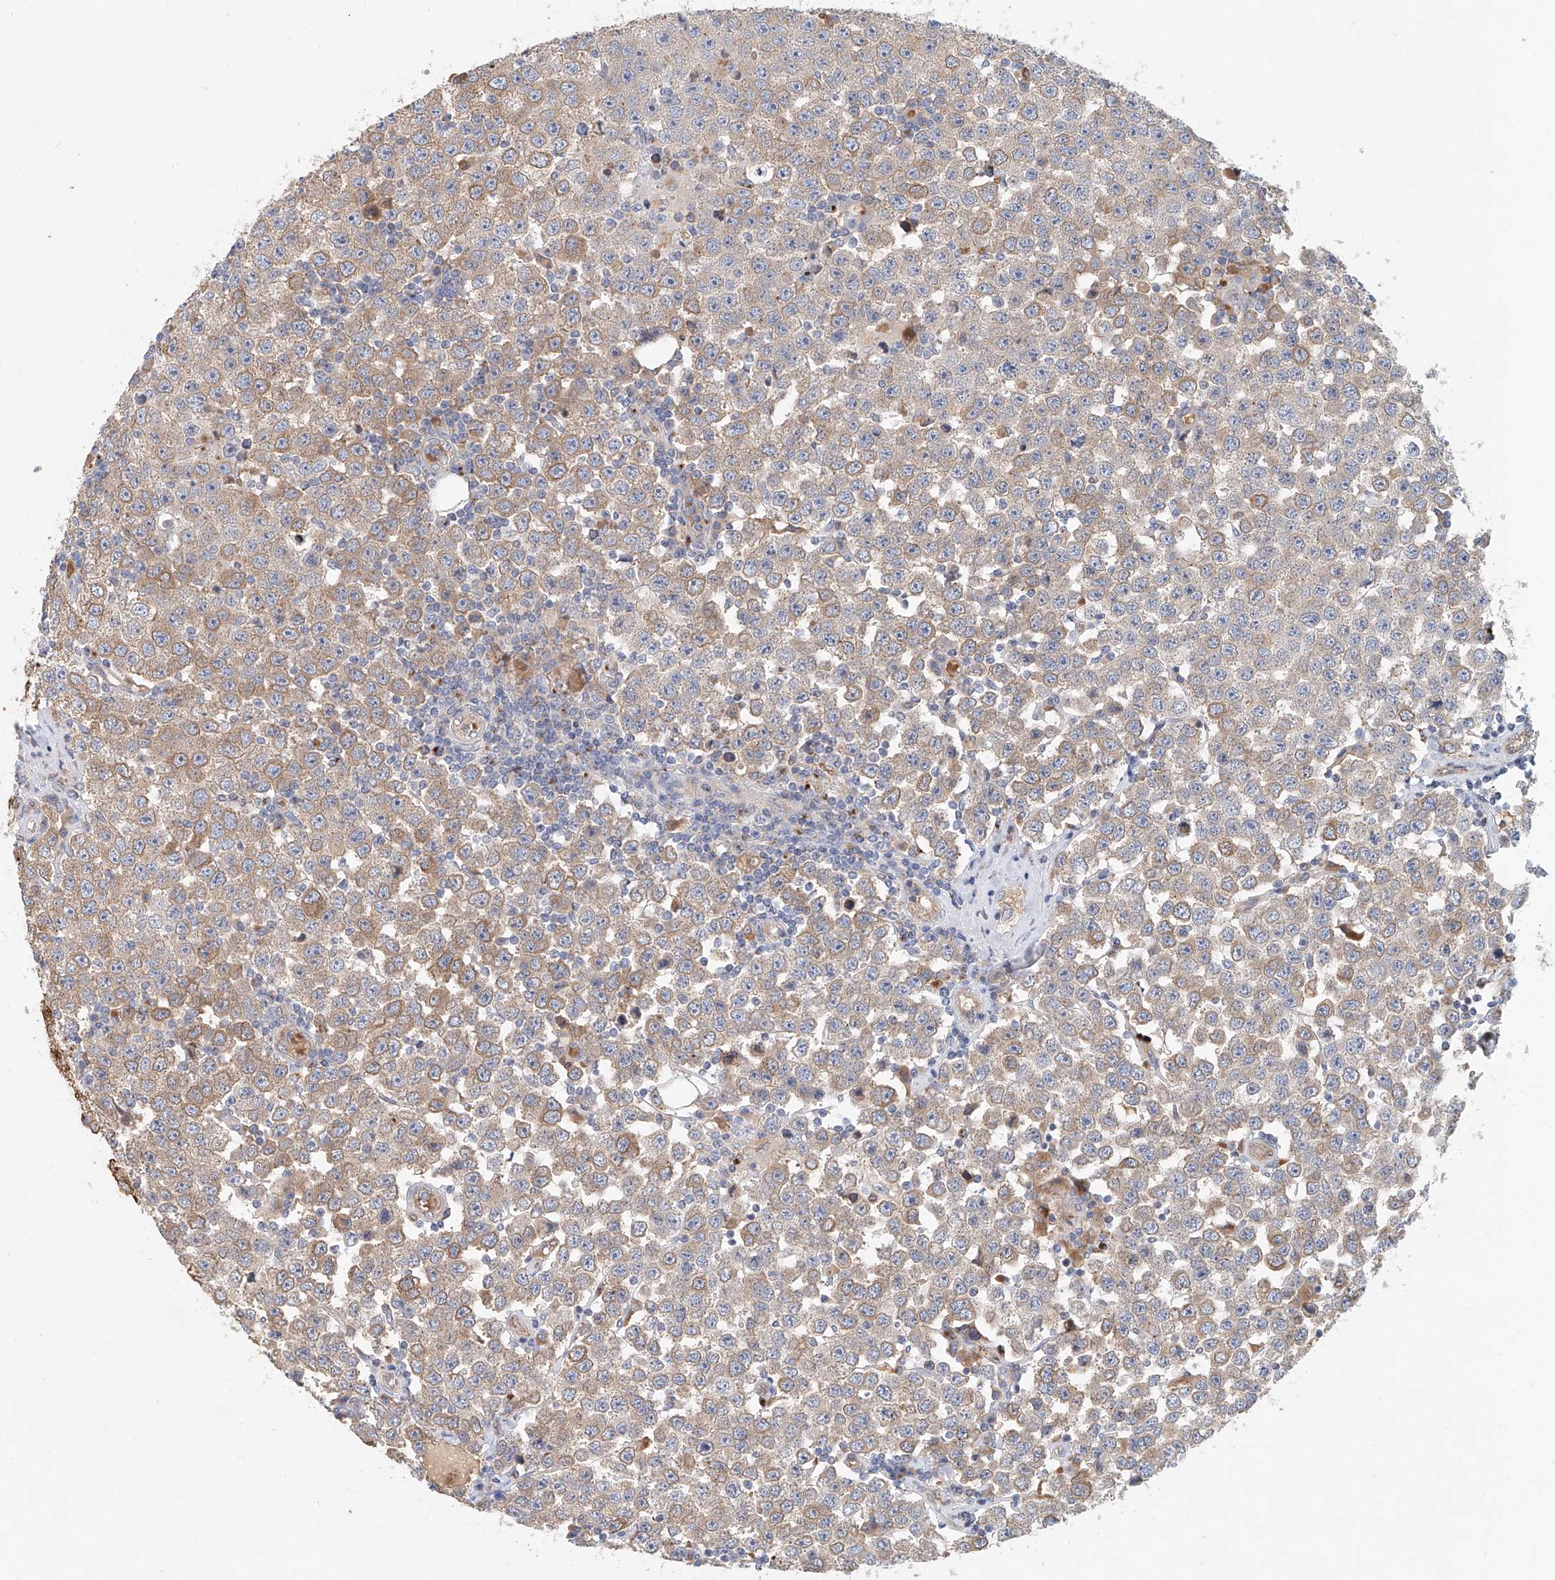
{"staining": {"intensity": "weak", "quantity": ">75%", "location": "cytoplasmic/membranous"}, "tissue": "testis cancer", "cell_type": "Tumor cells", "image_type": "cancer", "snomed": [{"axis": "morphology", "description": "Seminoma, NOS"}, {"axis": "topography", "description": "Testis"}], "caption": "About >75% of tumor cells in testis cancer (seminoma) show weak cytoplasmic/membranous protein staining as visualized by brown immunohistochemical staining.", "gene": "HGSNAT", "patient": {"sex": "male", "age": 28}}